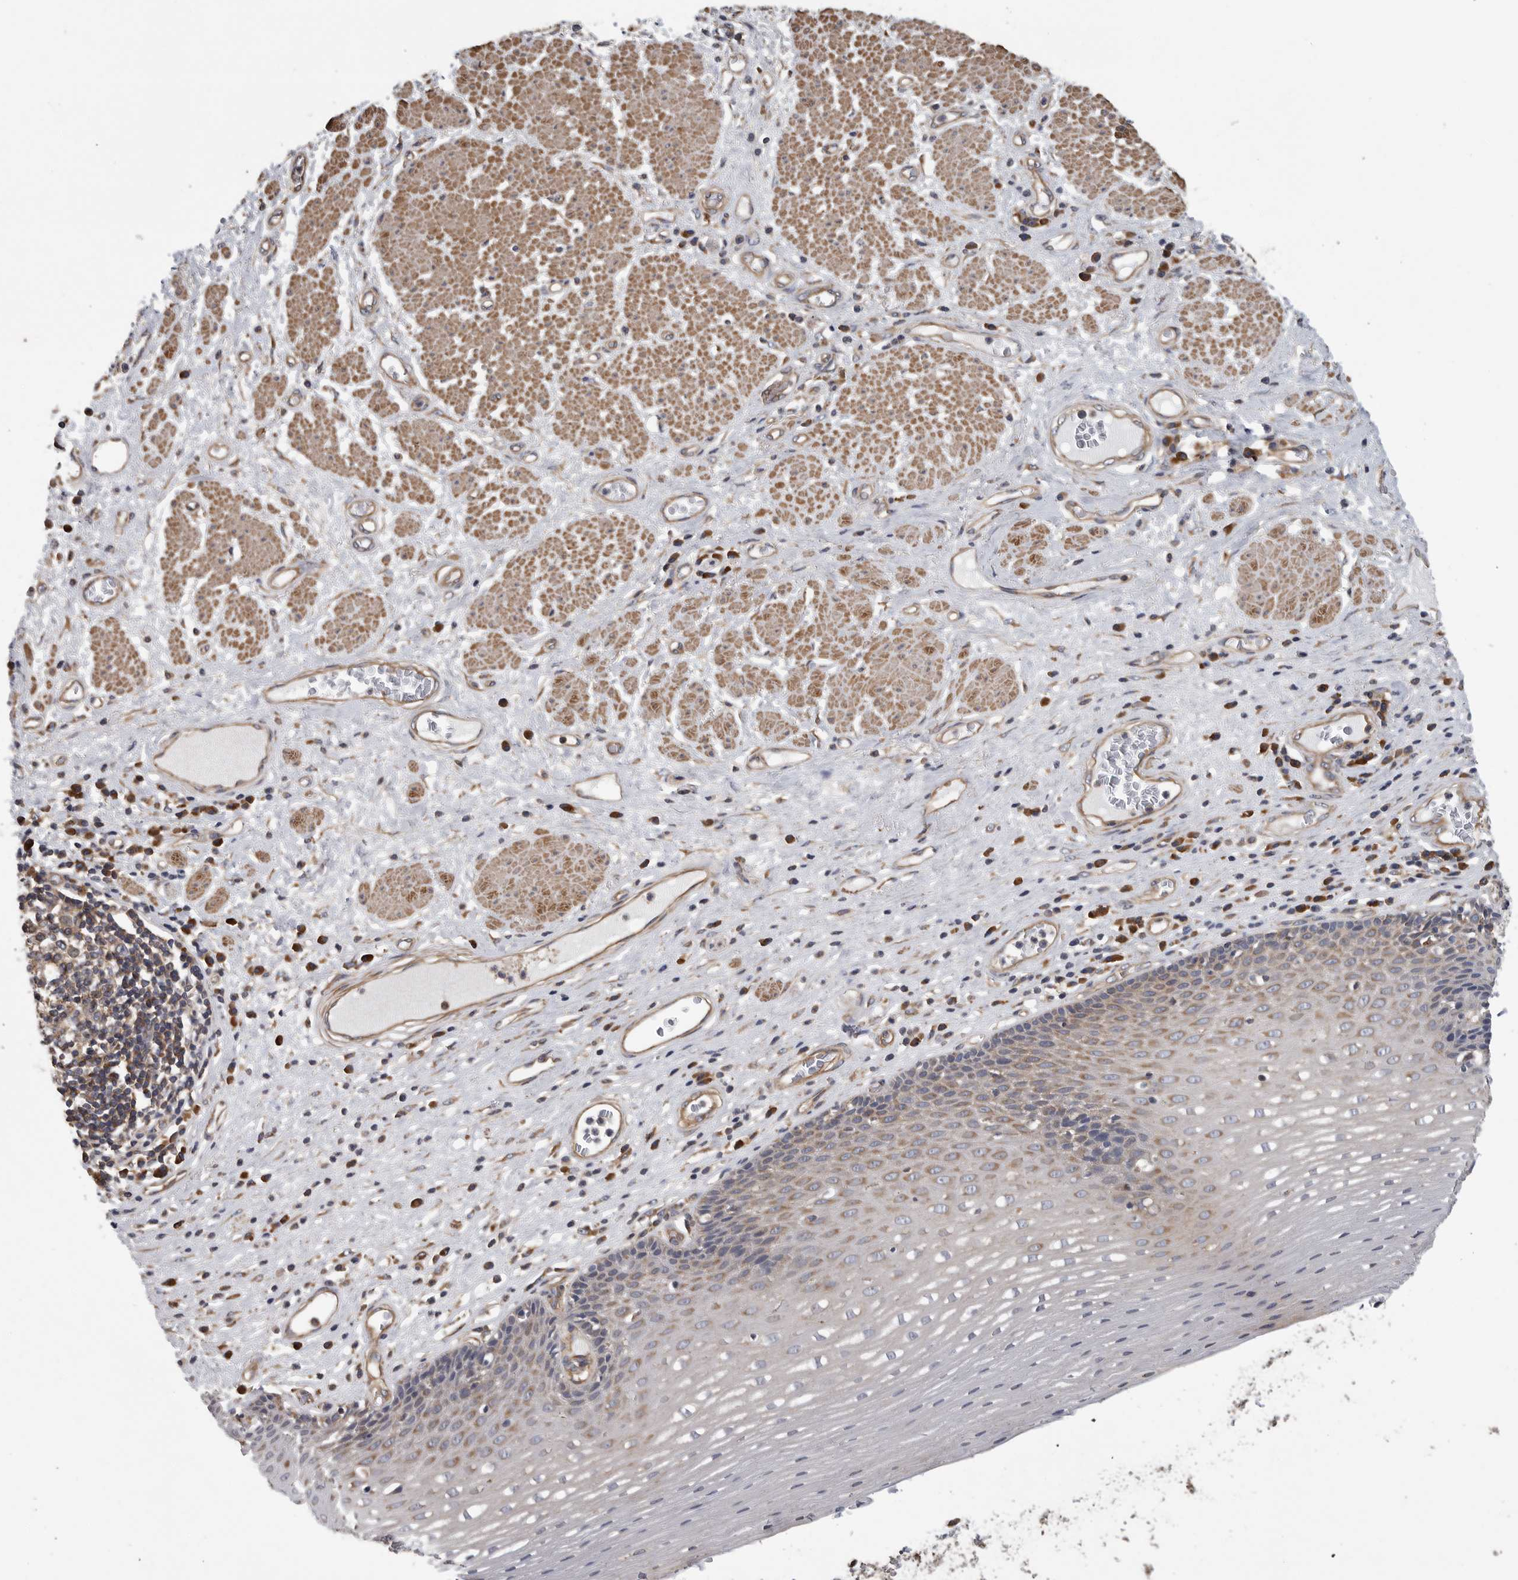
{"staining": {"intensity": "moderate", "quantity": "25%-75%", "location": "cytoplasmic/membranous"}, "tissue": "esophagus", "cell_type": "Squamous epithelial cells", "image_type": "normal", "snomed": [{"axis": "morphology", "description": "Normal tissue, NOS"}, {"axis": "morphology", "description": "Adenocarcinoma, NOS"}, {"axis": "topography", "description": "Esophagus"}], "caption": "There is medium levels of moderate cytoplasmic/membranous expression in squamous epithelial cells of normal esophagus, as demonstrated by immunohistochemical staining (brown color).", "gene": "OXR1", "patient": {"sex": "male", "age": 62}}